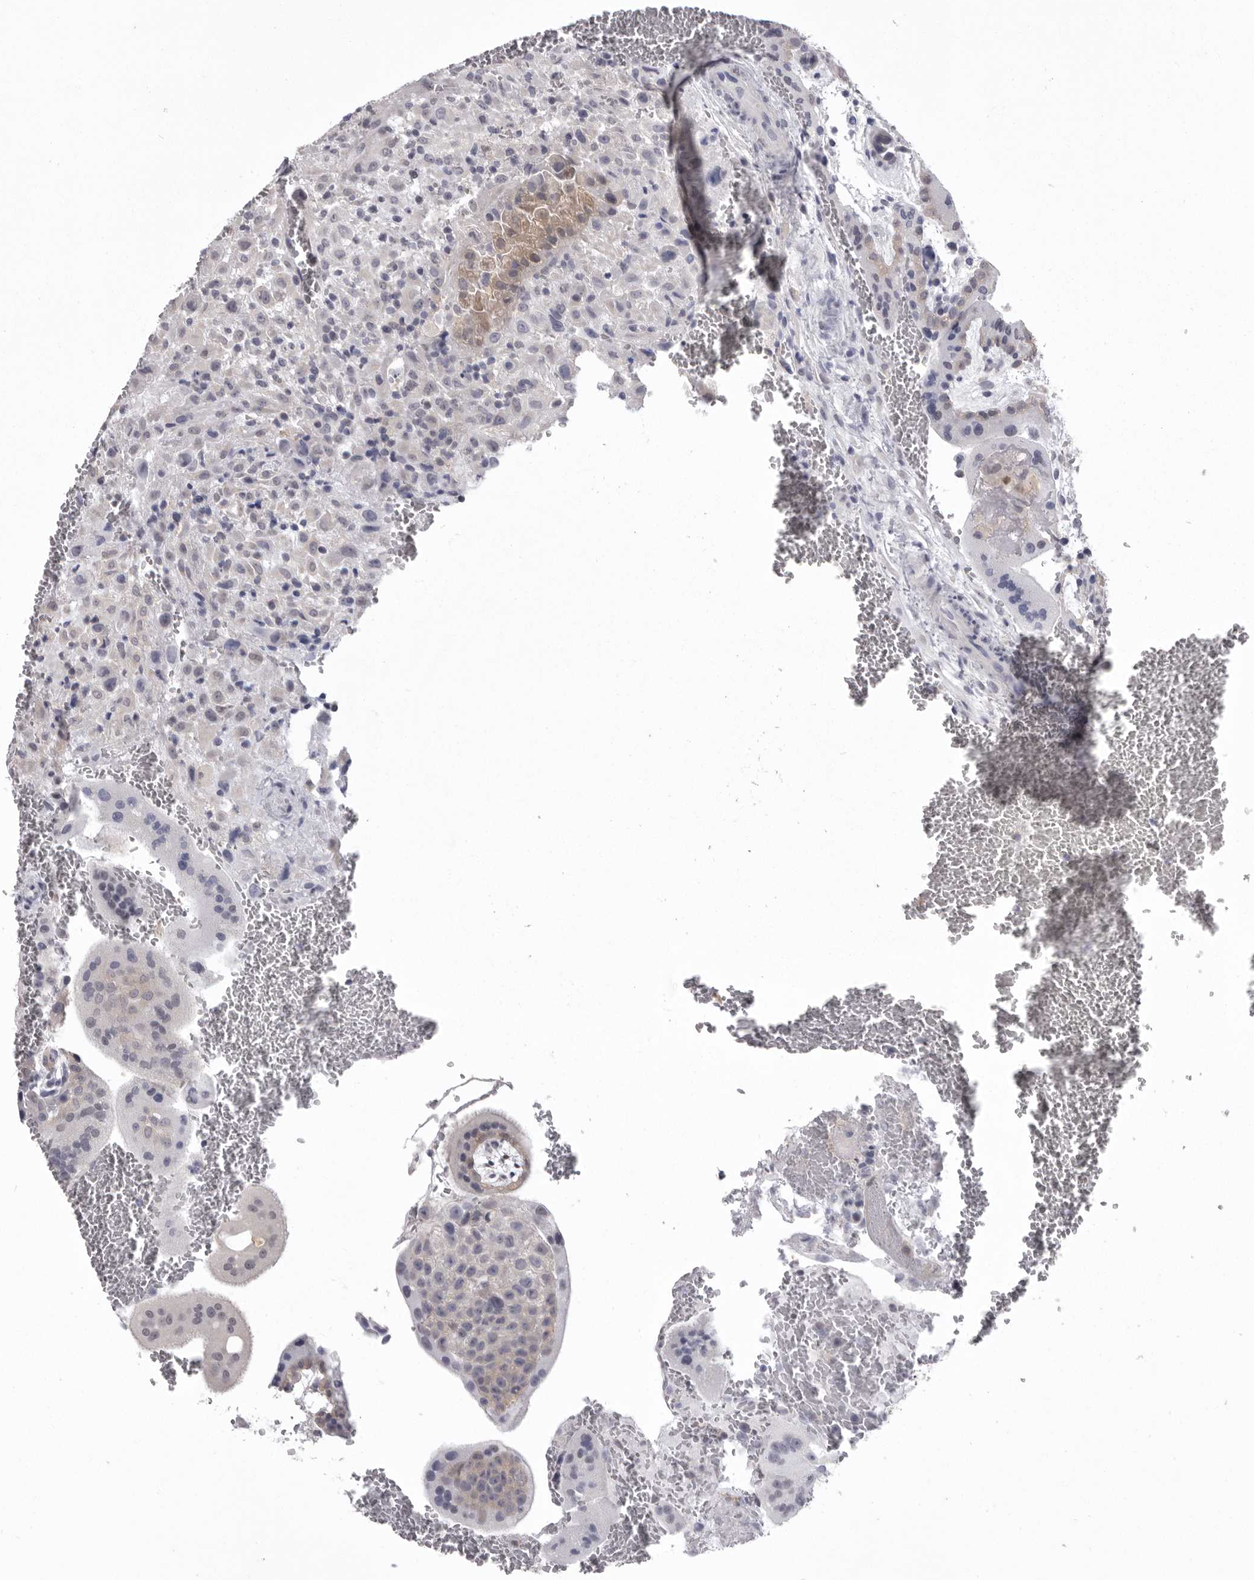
{"staining": {"intensity": "moderate", "quantity": "<25%", "location": "cytoplasmic/membranous"}, "tissue": "placenta", "cell_type": "Decidual cells", "image_type": "normal", "snomed": [{"axis": "morphology", "description": "Normal tissue, NOS"}, {"axis": "topography", "description": "Placenta"}], "caption": "Immunohistochemical staining of benign placenta reveals moderate cytoplasmic/membranous protein positivity in about <25% of decidual cells. Ihc stains the protein in brown and the nuclei are stained blue.", "gene": "MDH1", "patient": {"sex": "female", "age": 35}}